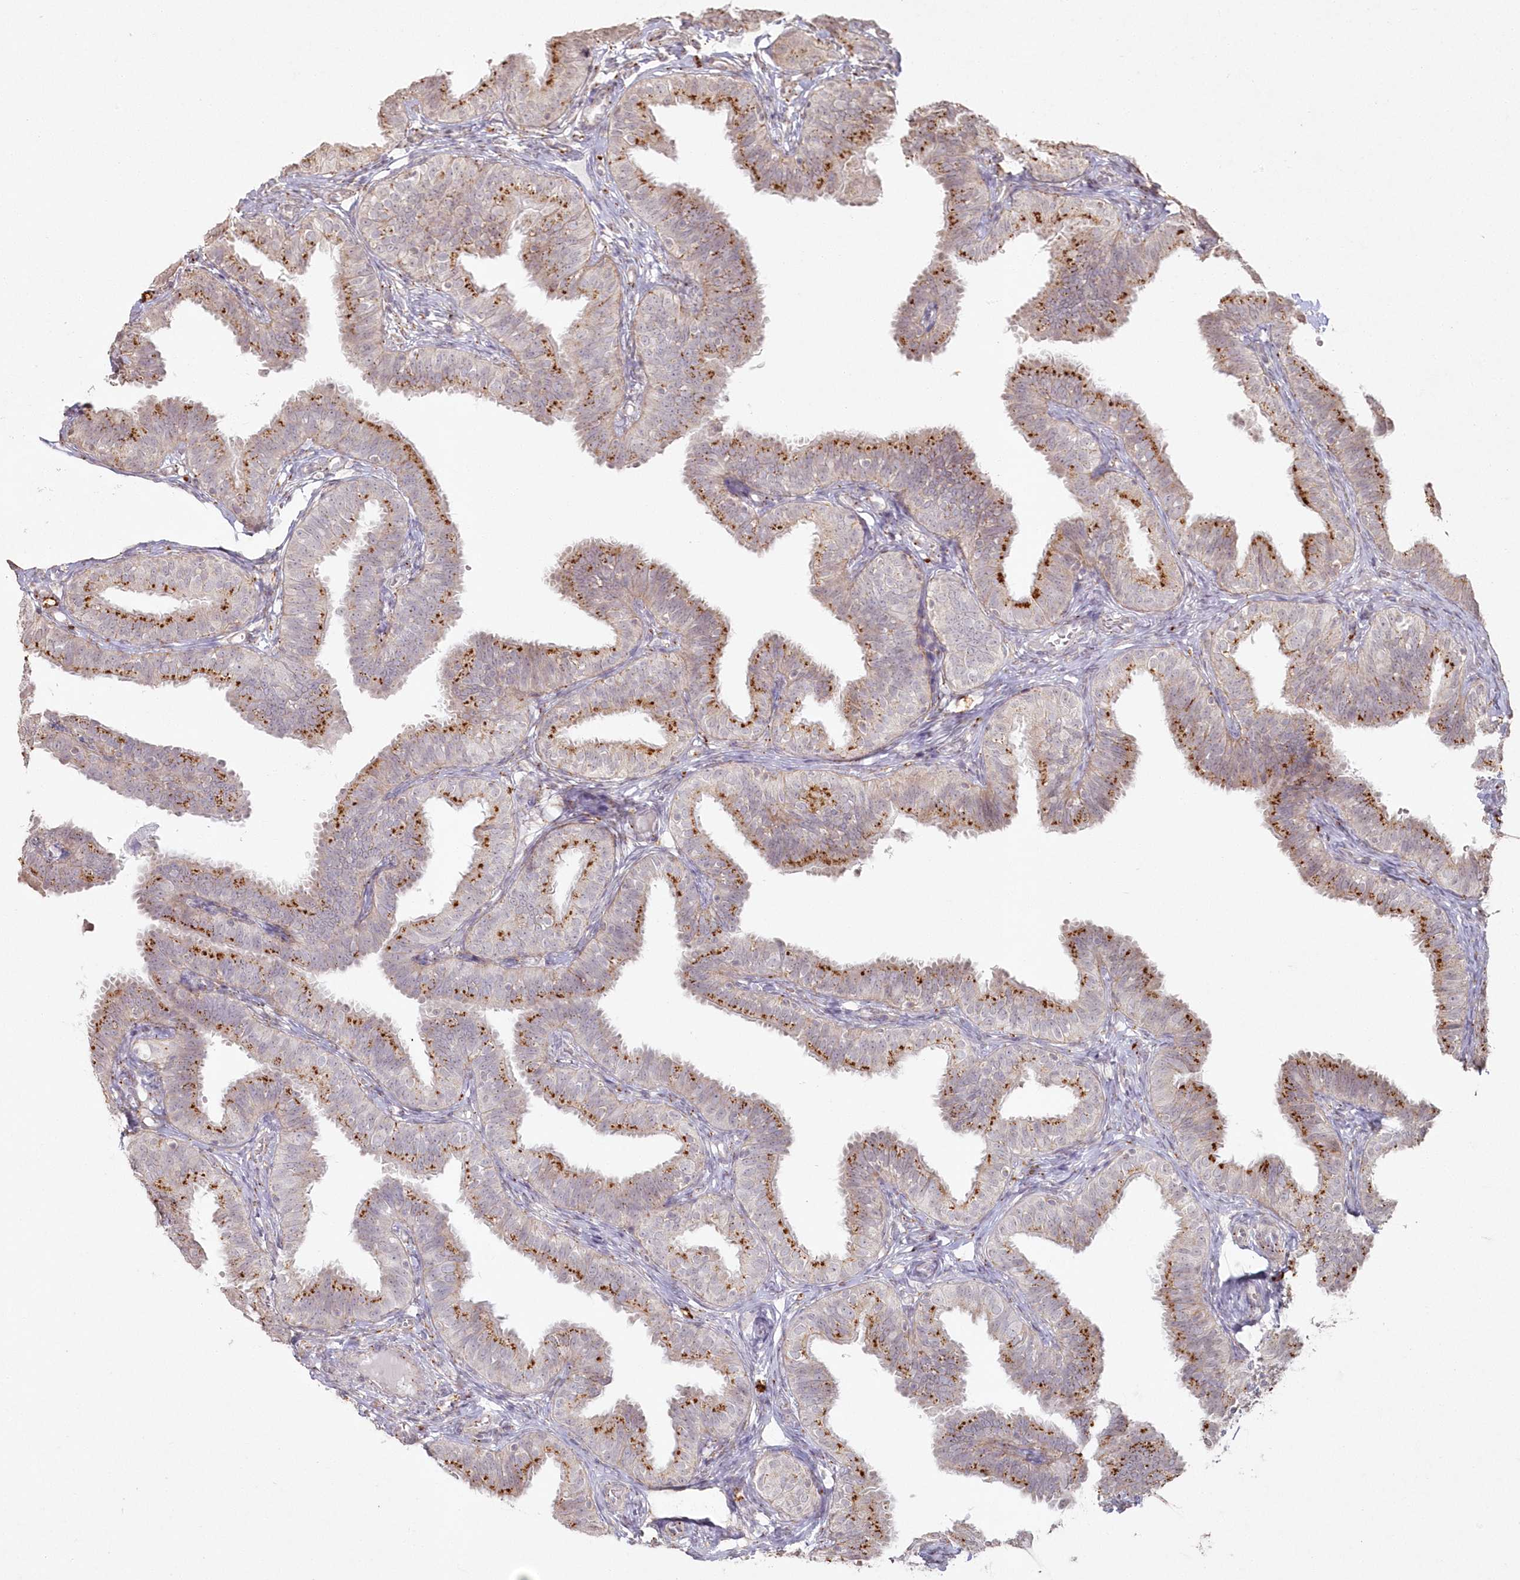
{"staining": {"intensity": "moderate", "quantity": ">75%", "location": "cytoplasmic/membranous"}, "tissue": "fallopian tube", "cell_type": "Glandular cells", "image_type": "normal", "snomed": [{"axis": "morphology", "description": "Normal tissue, NOS"}, {"axis": "topography", "description": "Fallopian tube"}], "caption": "Fallopian tube stained with IHC displays moderate cytoplasmic/membranous staining in about >75% of glandular cells. Nuclei are stained in blue.", "gene": "ARSB", "patient": {"sex": "female", "age": 35}}